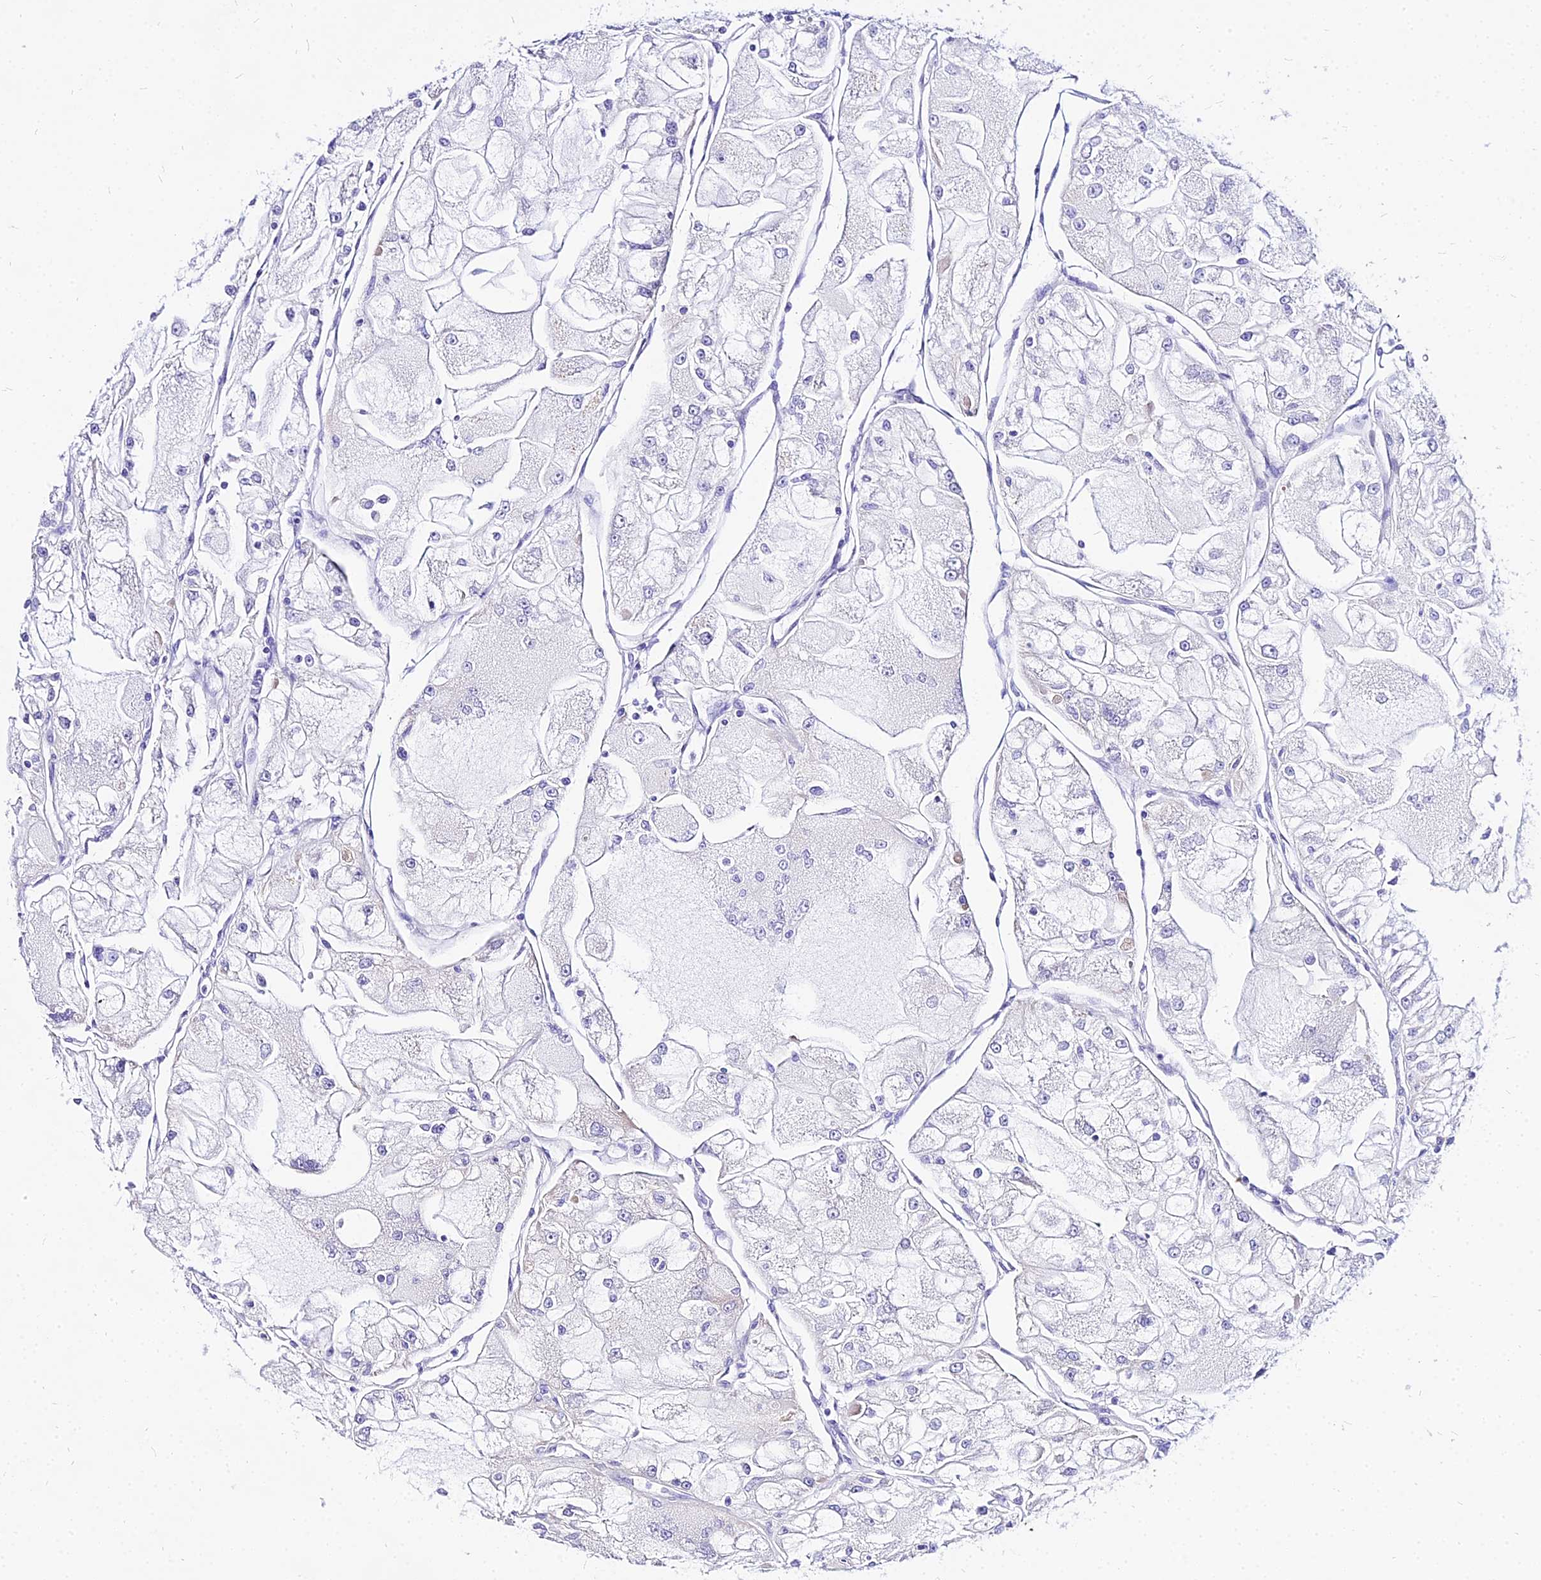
{"staining": {"intensity": "negative", "quantity": "none", "location": "none"}, "tissue": "renal cancer", "cell_type": "Tumor cells", "image_type": "cancer", "snomed": [{"axis": "morphology", "description": "Adenocarcinoma, NOS"}, {"axis": "topography", "description": "Kidney"}], "caption": "IHC of human renal cancer shows no staining in tumor cells.", "gene": "CARD18", "patient": {"sex": "female", "age": 72}}